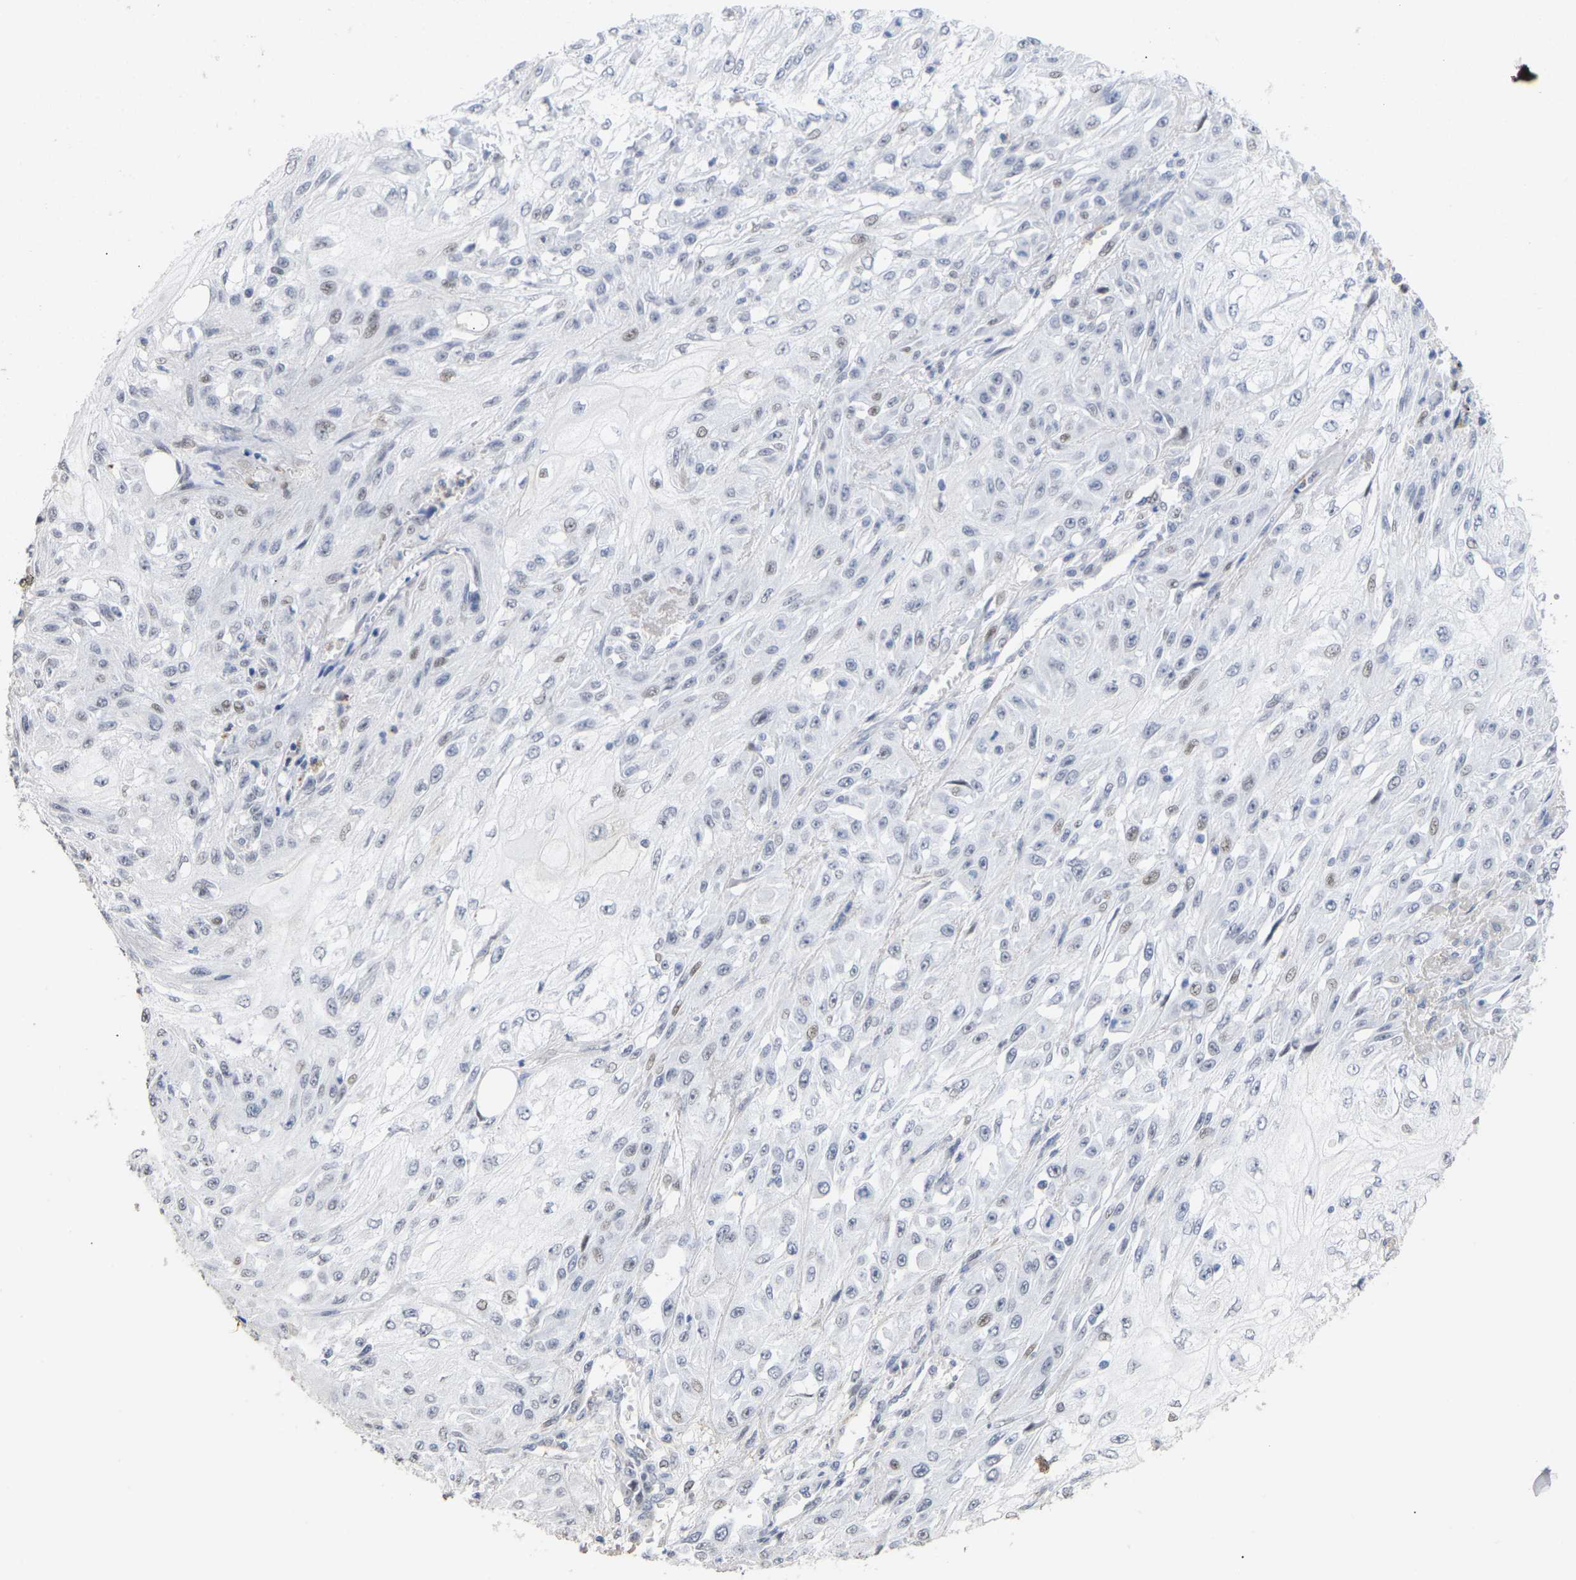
{"staining": {"intensity": "weak", "quantity": "<25%", "location": "nuclear"}, "tissue": "skin cancer", "cell_type": "Tumor cells", "image_type": "cancer", "snomed": [{"axis": "morphology", "description": "Squamous cell carcinoma, NOS"}, {"axis": "morphology", "description": "Squamous cell carcinoma, metastatic, NOS"}, {"axis": "topography", "description": "Skin"}, {"axis": "topography", "description": "Lymph node"}], "caption": "Histopathology image shows no protein positivity in tumor cells of skin cancer (squamous cell carcinoma) tissue.", "gene": "AMPH", "patient": {"sex": "male", "age": 75}}